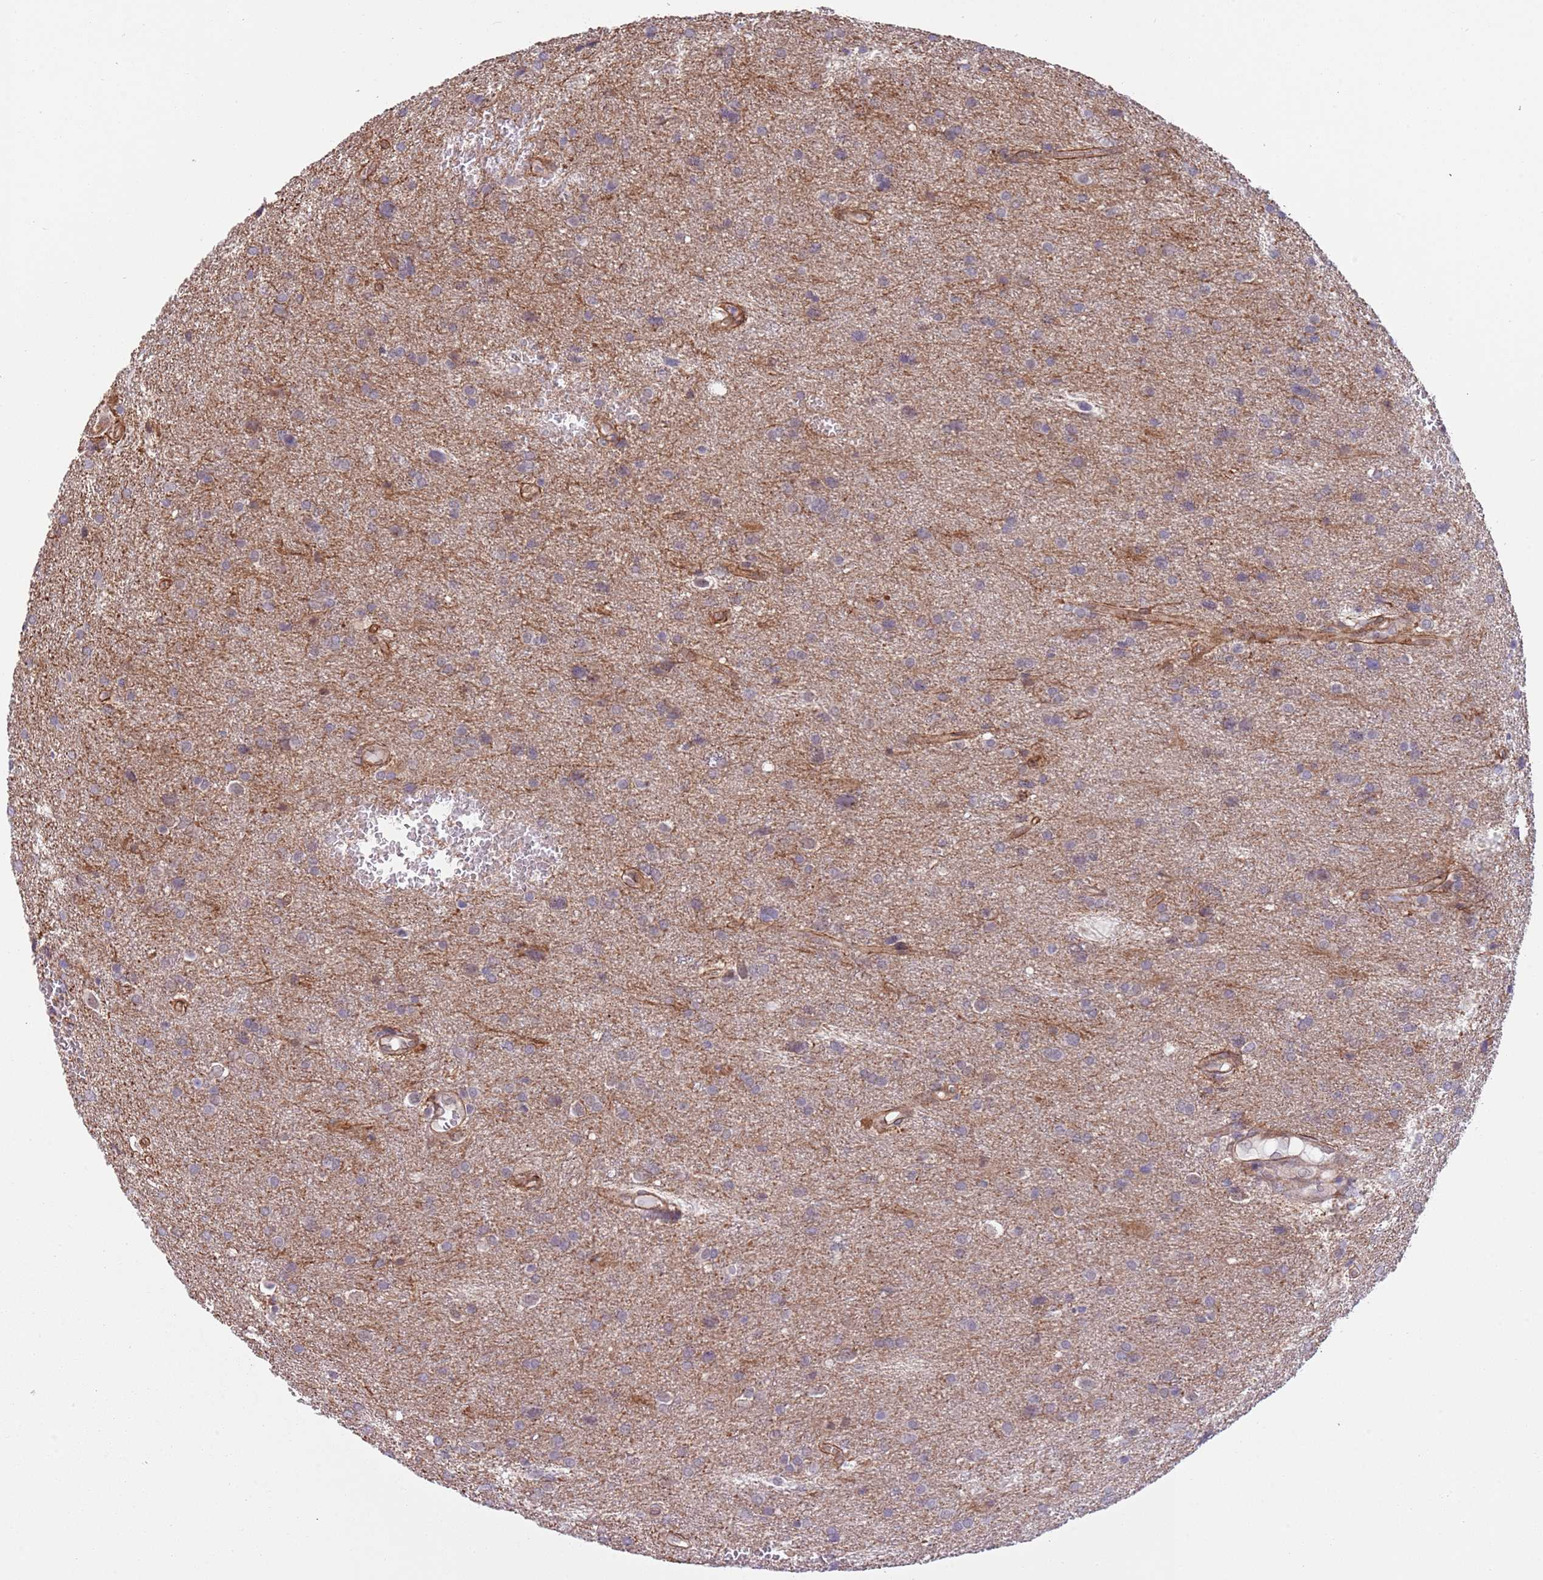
{"staining": {"intensity": "negative", "quantity": "none", "location": "none"}, "tissue": "glioma", "cell_type": "Tumor cells", "image_type": "cancer", "snomed": [{"axis": "morphology", "description": "Glioma, malignant, Low grade"}, {"axis": "topography", "description": "Brain"}], "caption": "This is a micrograph of immunohistochemistry (IHC) staining of glioma, which shows no positivity in tumor cells.", "gene": "CREBZF", "patient": {"sex": "female", "age": 32}}